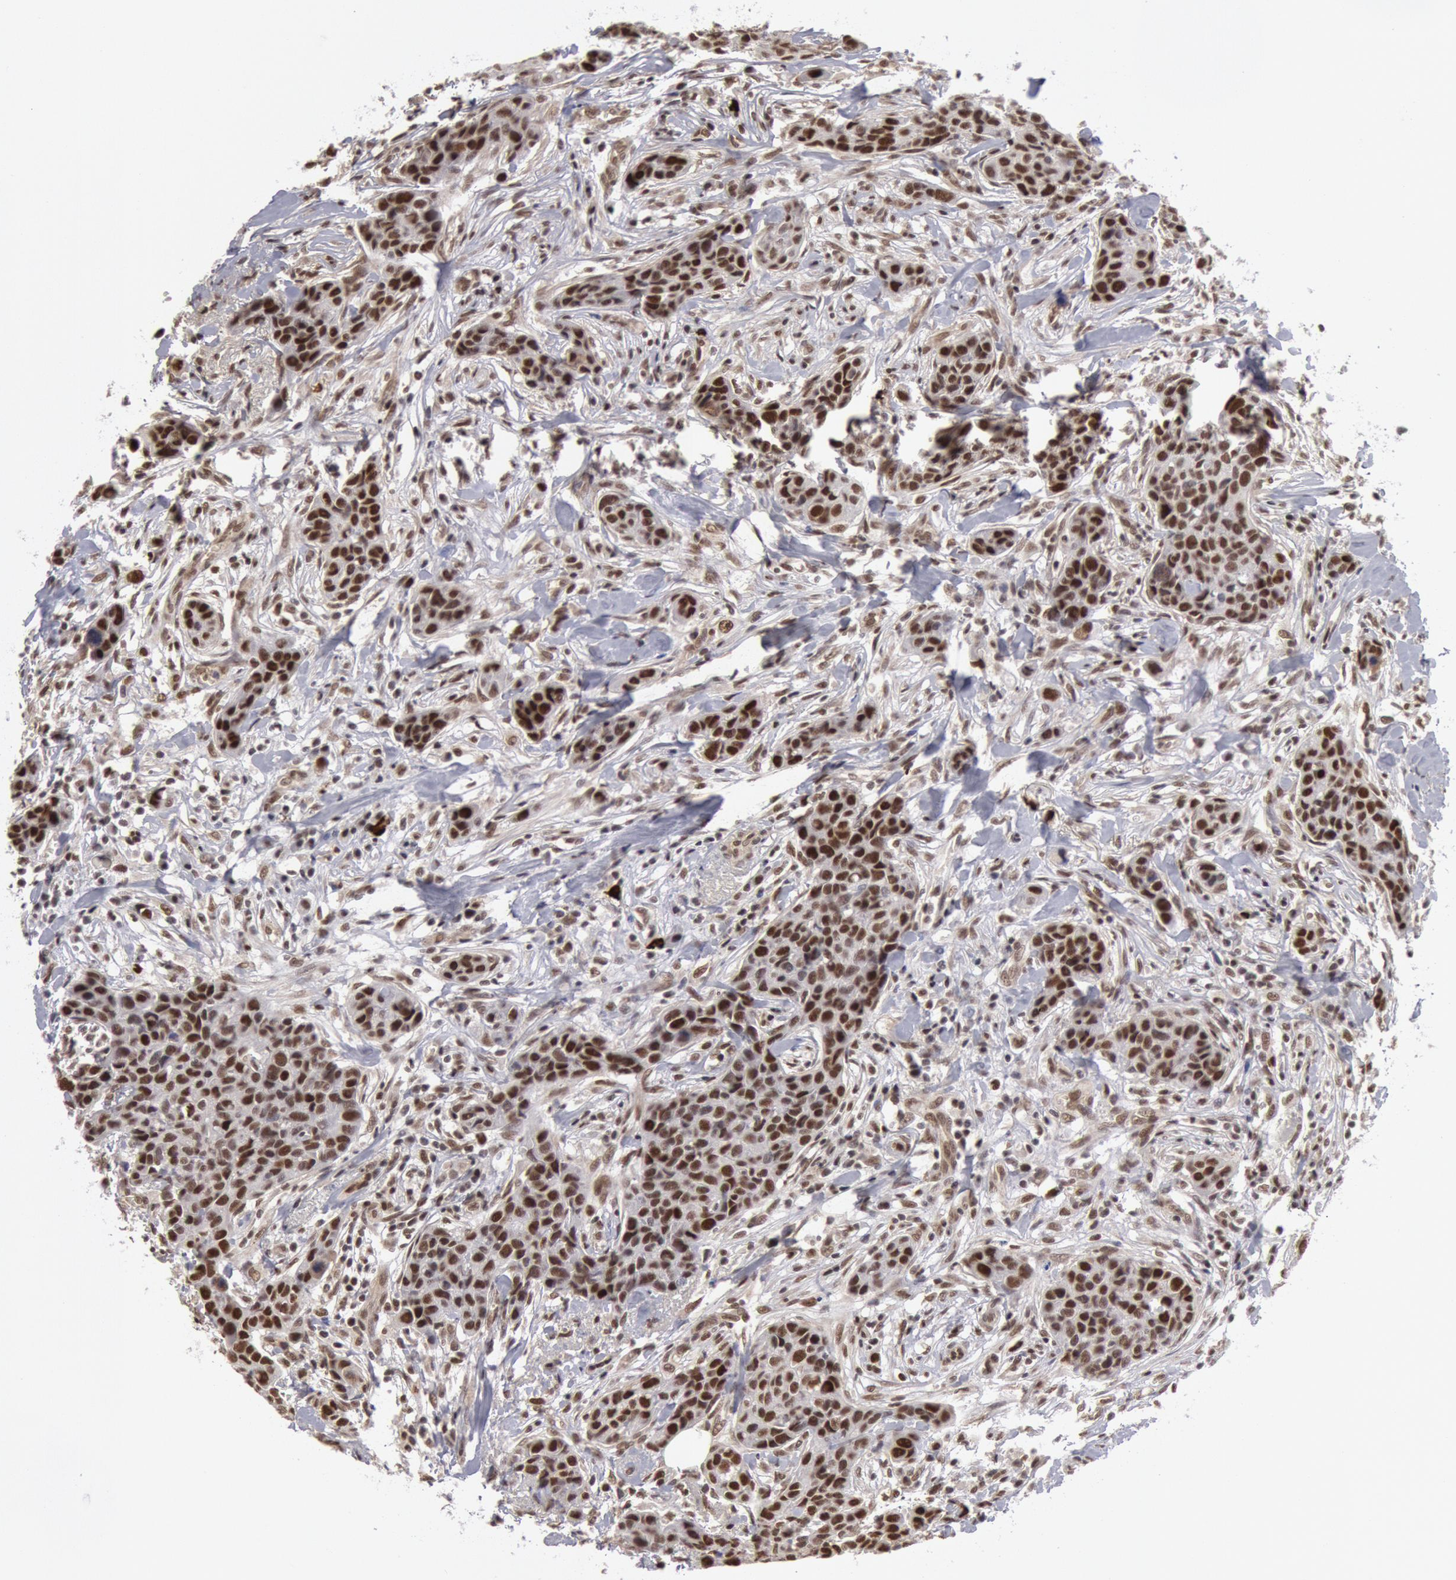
{"staining": {"intensity": "moderate", "quantity": ">75%", "location": "nuclear"}, "tissue": "breast cancer", "cell_type": "Tumor cells", "image_type": "cancer", "snomed": [{"axis": "morphology", "description": "Duct carcinoma"}, {"axis": "topography", "description": "Breast"}], "caption": "High-power microscopy captured an immunohistochemistry image of breast cancer (intraductal carcinoma), revealing moderate nuclear positivity in approximately >75% of tumor cells.", "gene": "PPP4R3B", "patient": {"sex": "female", "age": 91}}